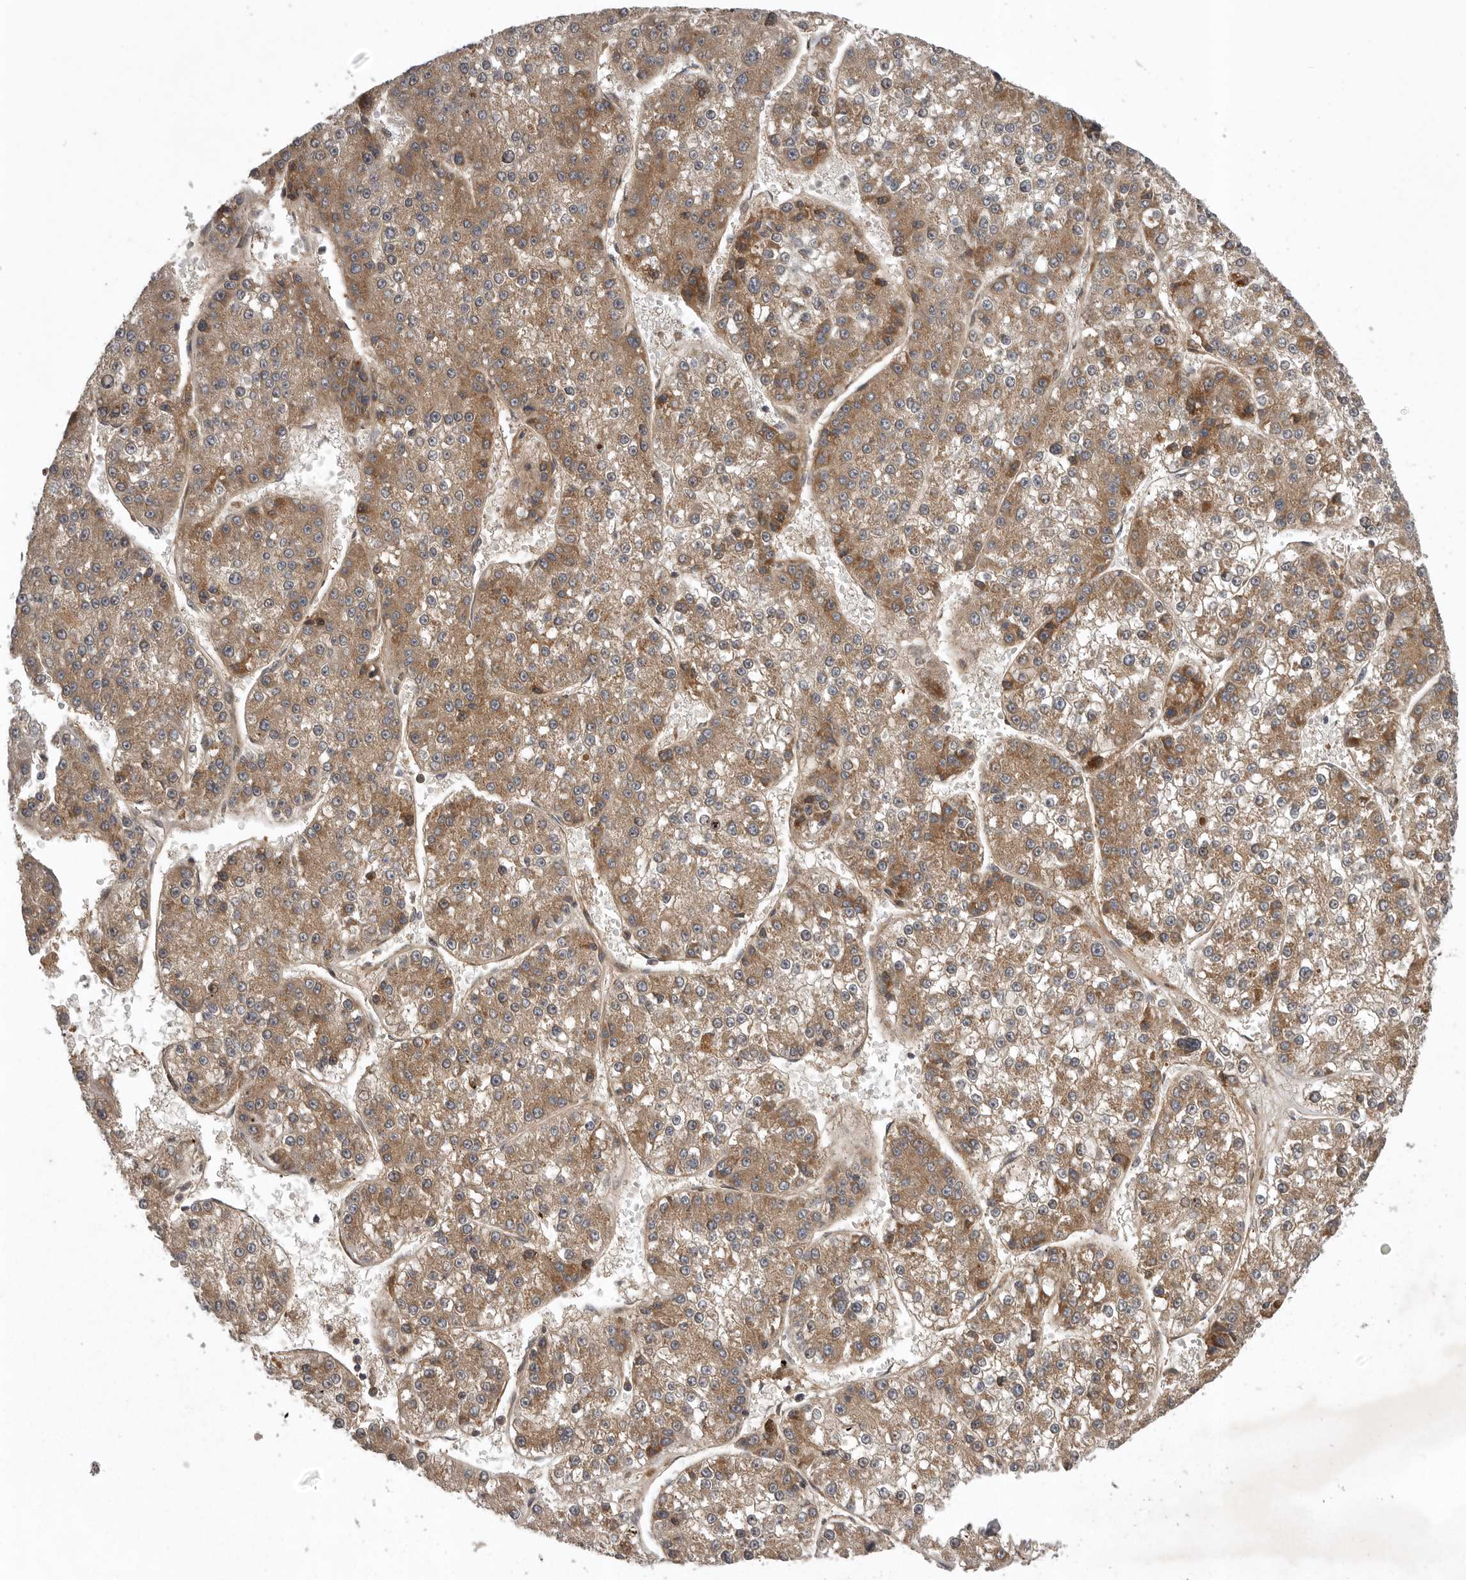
{"staining": {"intensity": "moderate", "quantity": ">75%", "location": "cytoplasmic/membranous"}, "tissue": "liver cancer", "cell_type": "Tumor cells", "image_type": "cancer", "snomed": [{"axis": "morphology", "description": "Carcinoma, Hepatocellular, NOS"}, {"axis": "topography", "description": "Liver"}], "caption": "An image of liver cancer (hepatocellular carcinoma) stained for a protein displays moderate cytoplasmic/membranous brown staining in tumor cells.", "gene": "GPR31", "patient": {"sex": "female", "age": 73}}